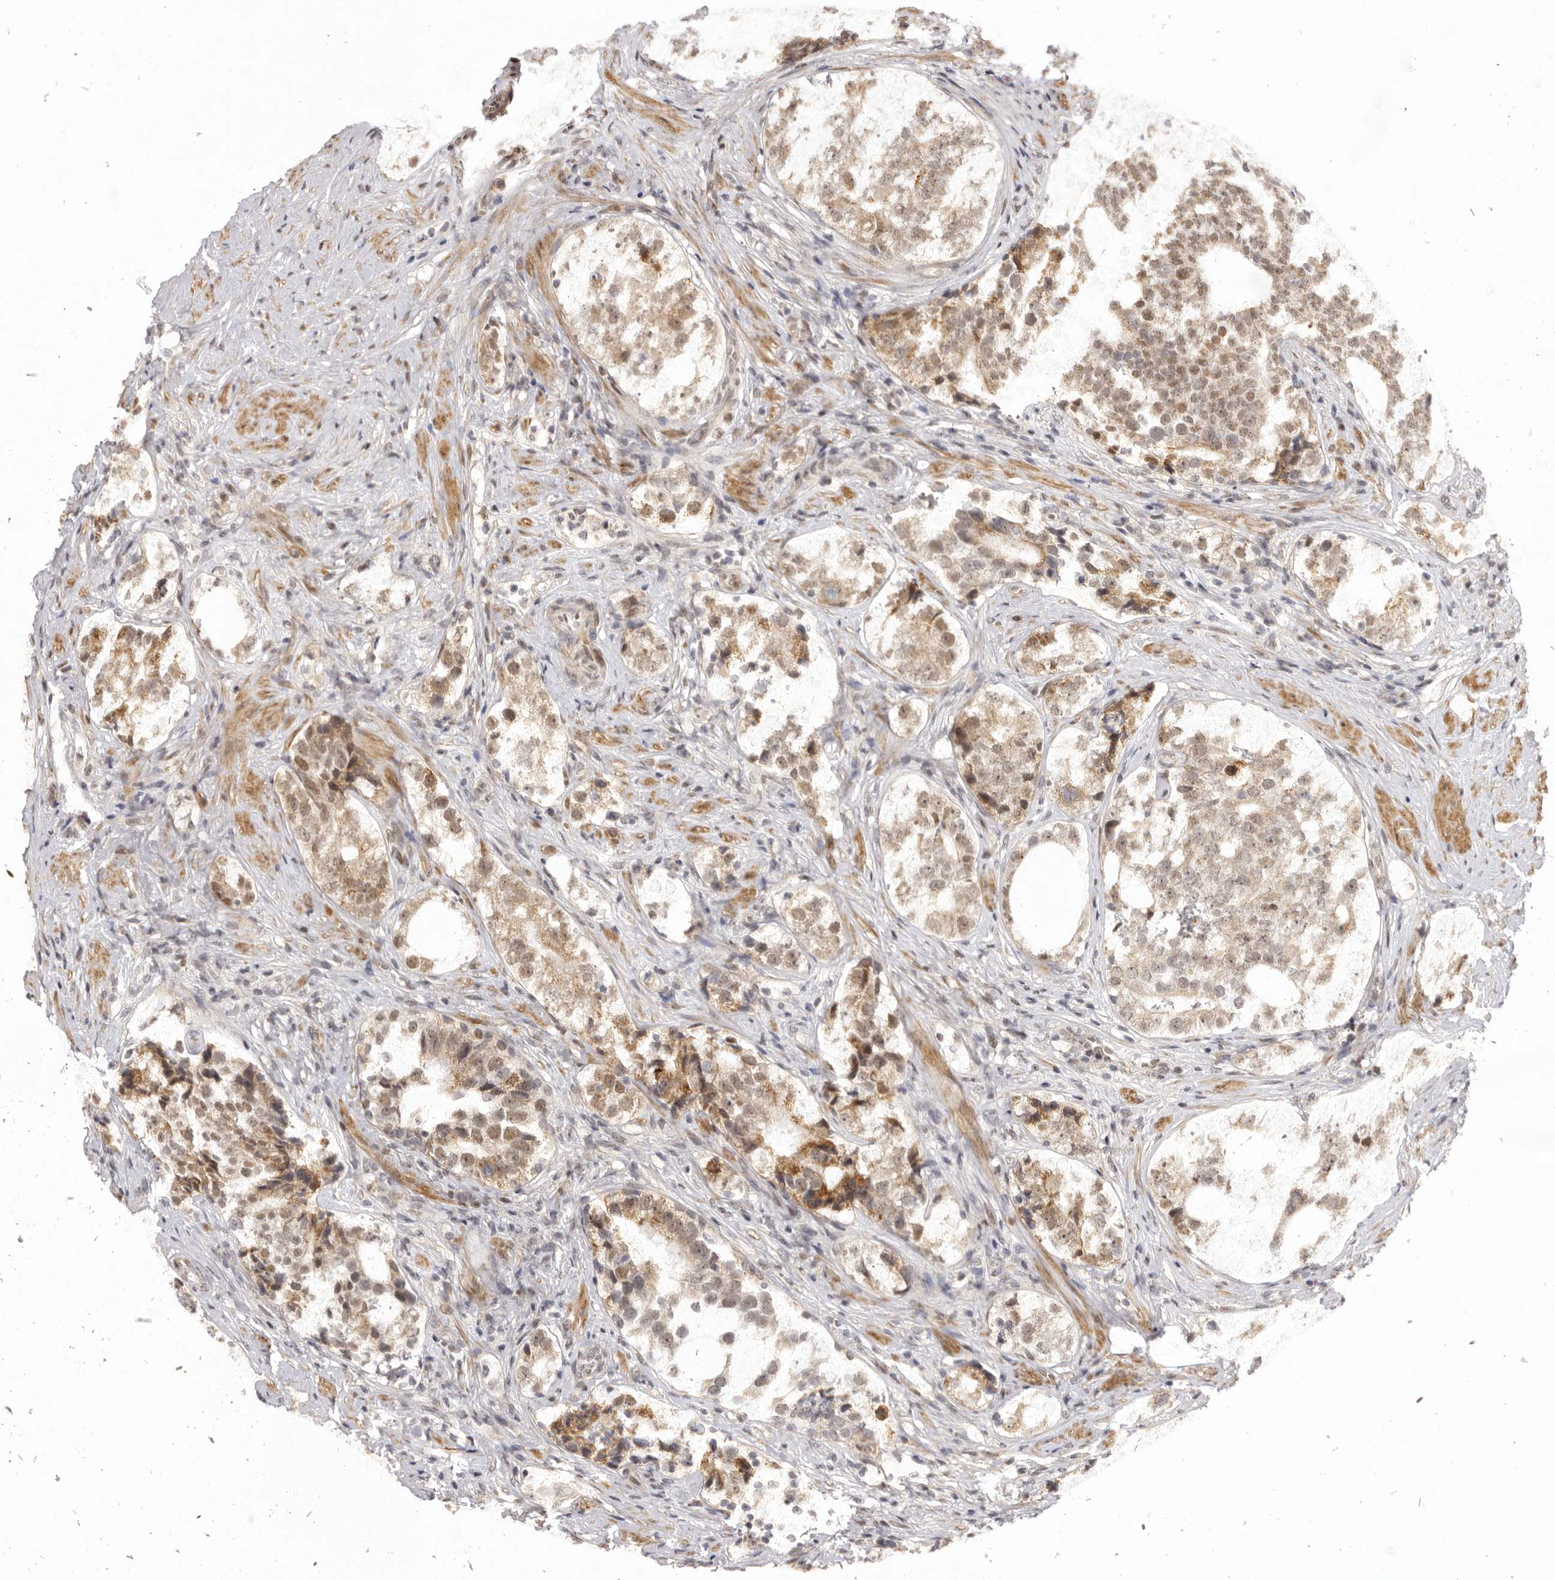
{"staining": {"intensity": "moderate", "quantity": "25%-75%", "location": "cytoplasmic/membranous,nuclear"}, "tissue": "prostate cancer", "cell_type": "Tumor cells", "image_type": "cancer", "snomed": [{"axis": "morphology", "description": "Adenocarcinoma, High grade"}, {"axis": "topography", "description": "Prostate"}], "caption": "Immunohistochemistry (IHC) (DAB) staining of human high-grade adenocarcinoma (prostate) displays moderate cytoplasmic/membranous and nuclear protein staining in about 25%-75% of tumor cells.", "gene": "ZNF326", "patient": {"sex": "male", "age": 56}}